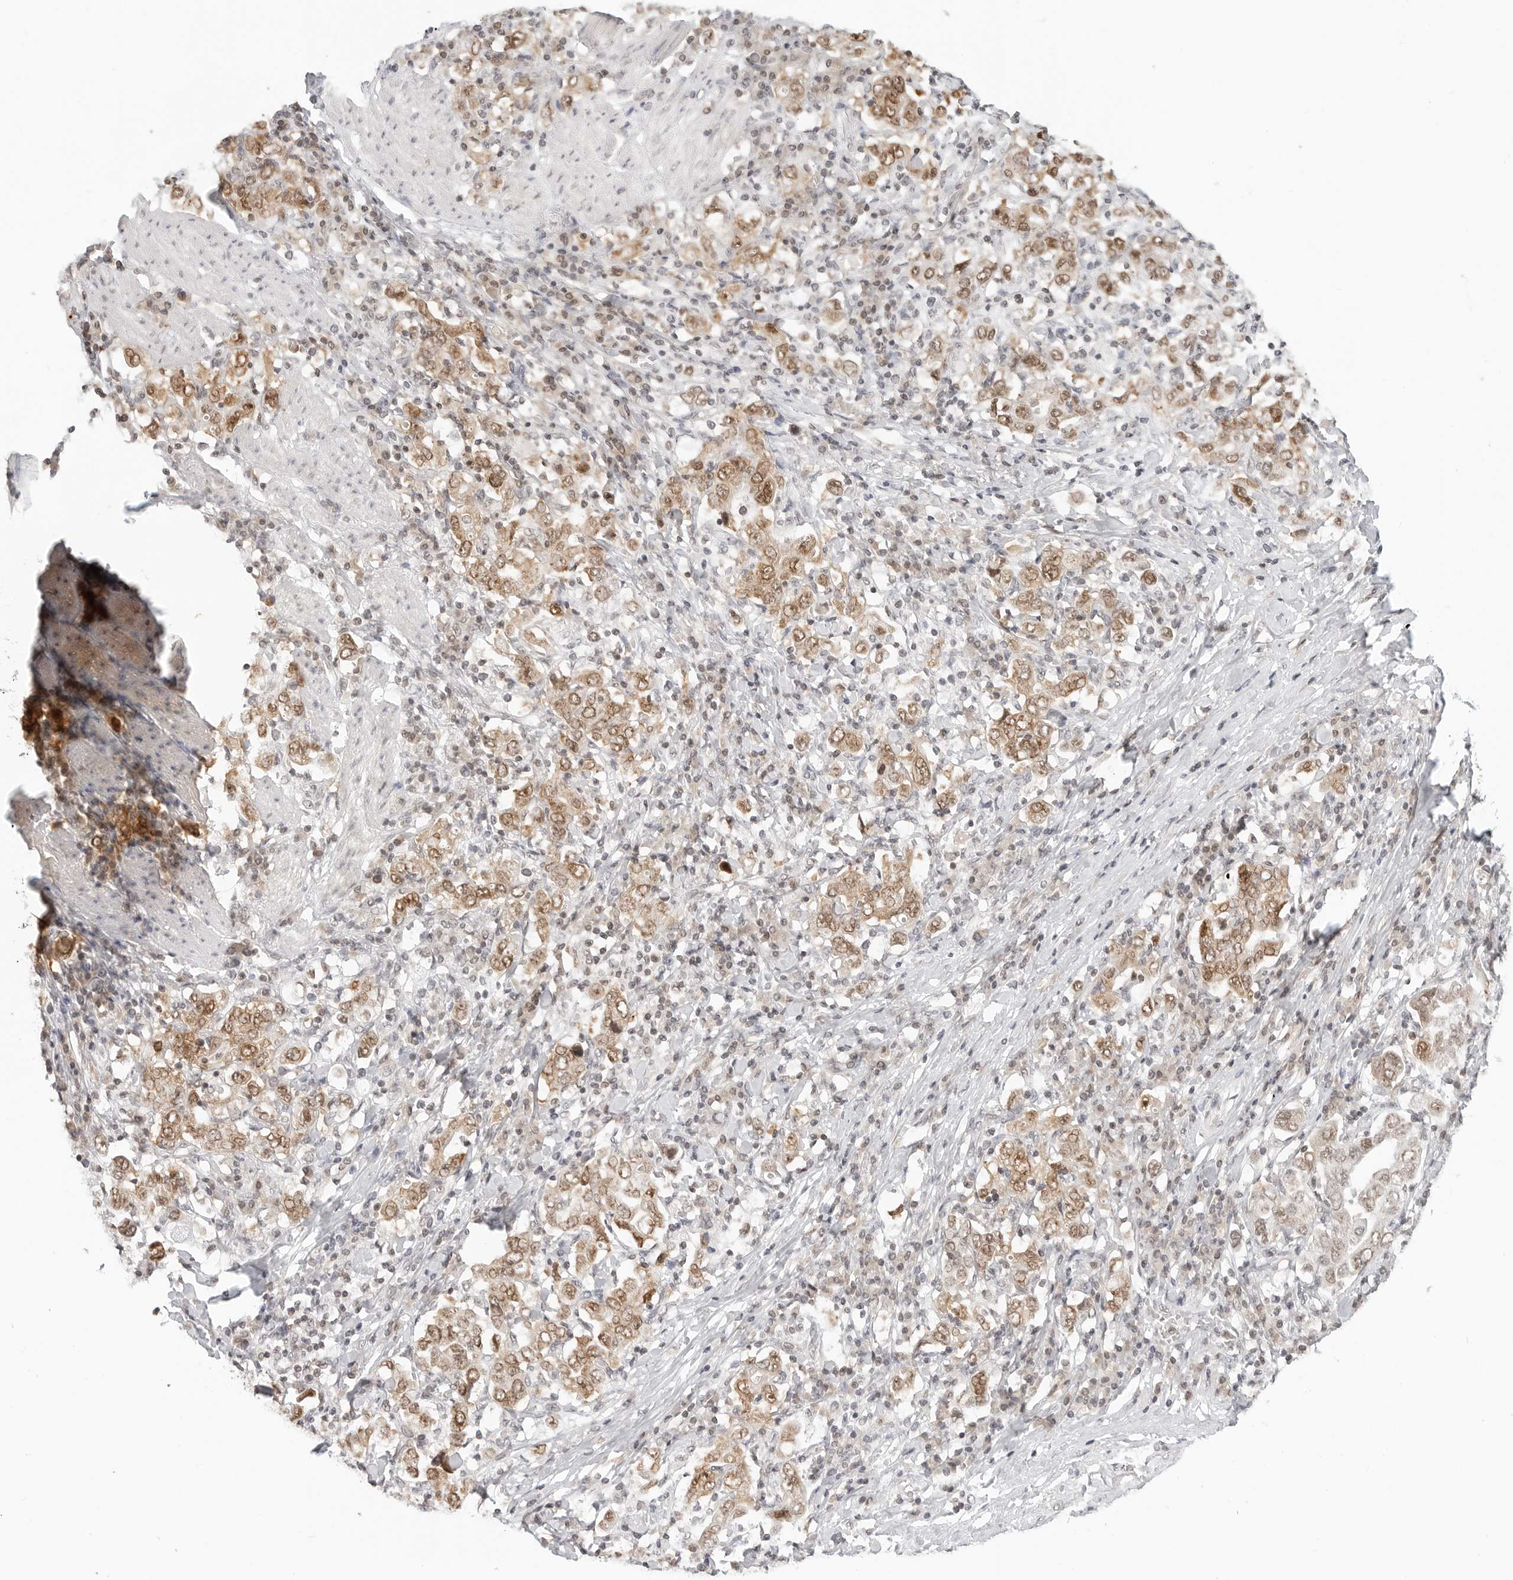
{"staining": {"intensity": "moderate", "quantity": ">75%", "location": "cytoplasmic/membranous,nuclear"}, "tissue": "stomach cancer", "cell_type": "Tumor cells", "image_type": "cancer", "snomed": [{"axis": "morphology", "description": "Adenocarcinoma, NOS"}, {"axis": "topography", "description": "Stomach, upper"}], "caption": "Immunohistochemical staining of adenocarcinoma (stomach) shows medium levels of moderate cytoplasmic/membranous and nuclear protein positivity in approximately >75% of tumor cells. Ihc stains the protein in brown and the nuclei are stained blue.", "gene": "METAP1", "patient": {"sex": "male", "age": 62}}